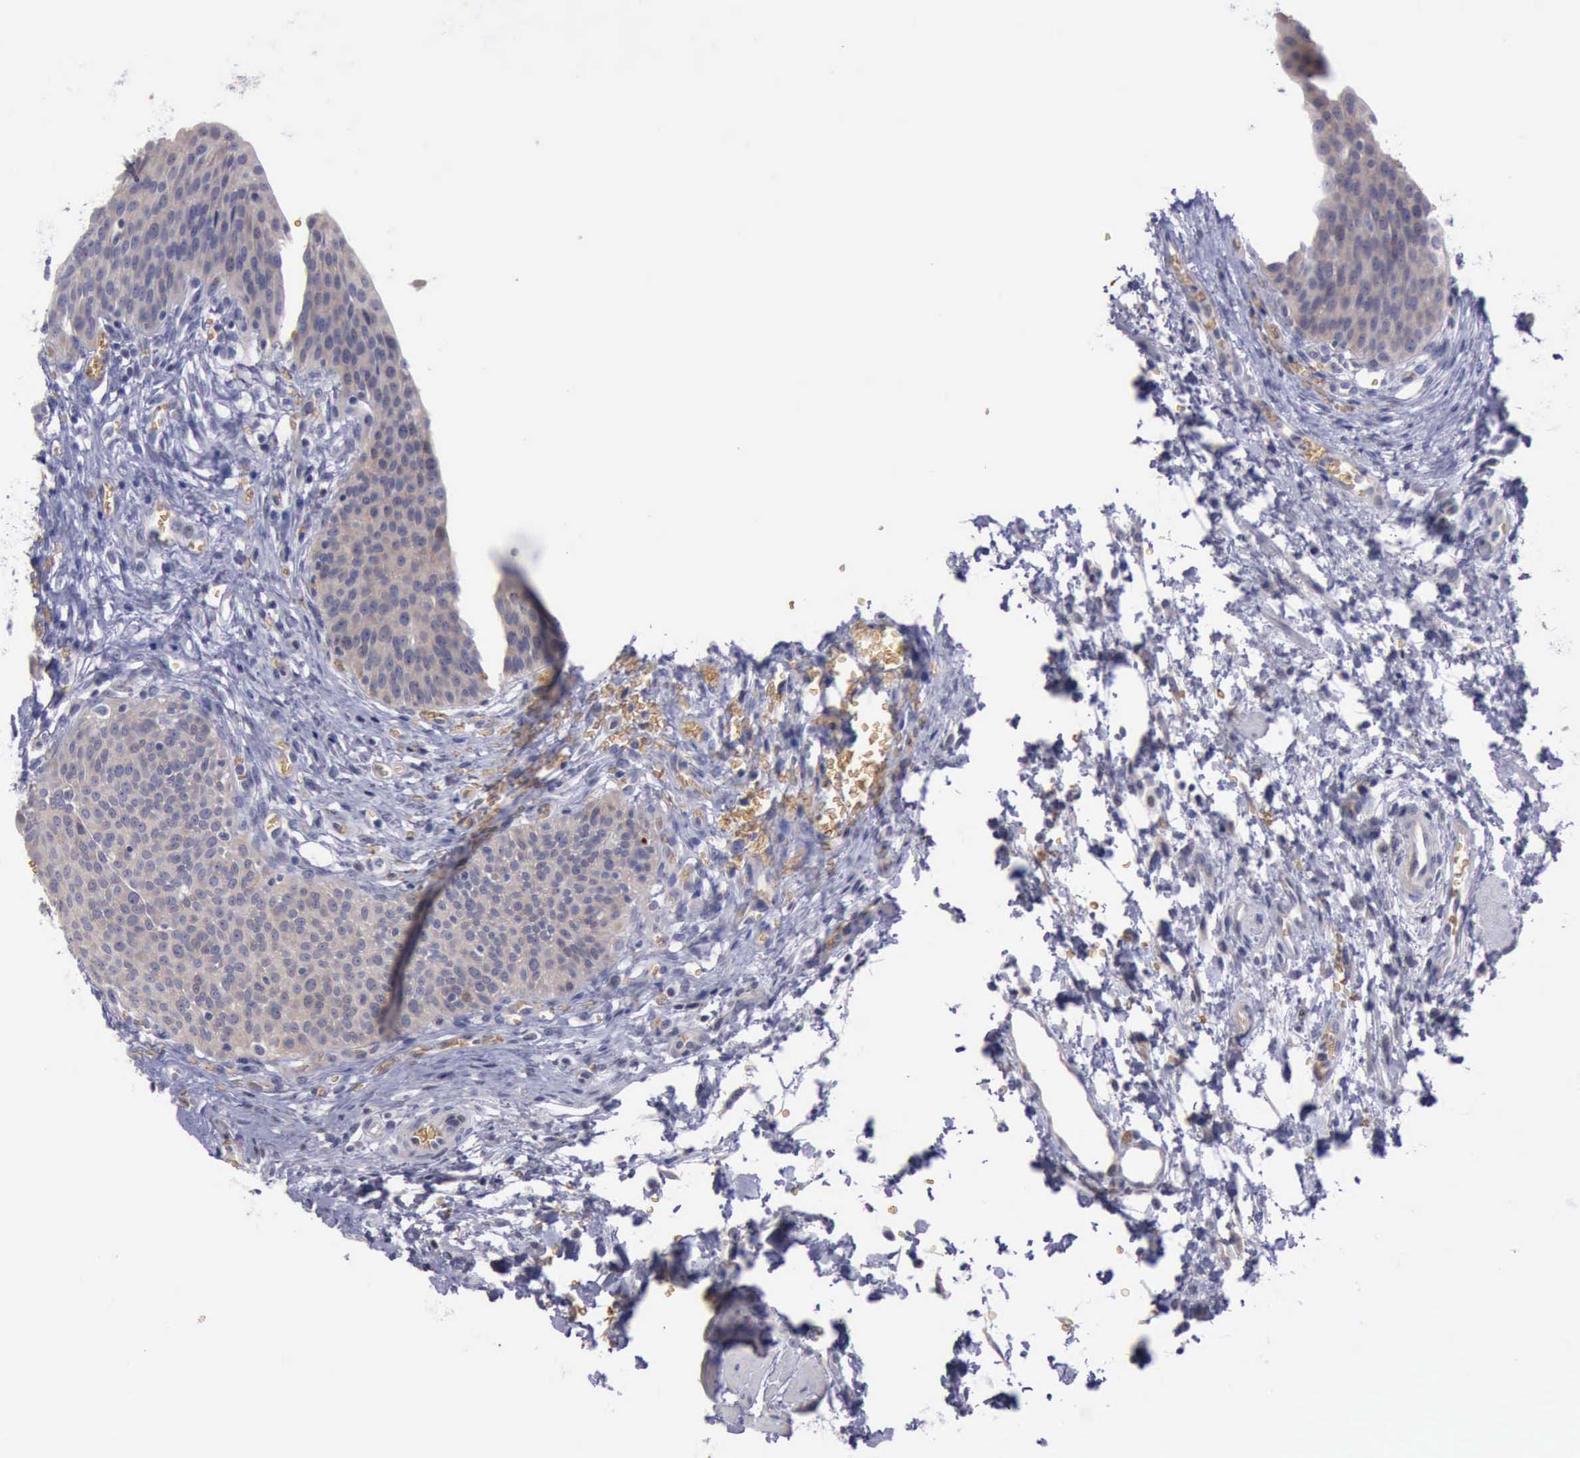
{"staining": {"intensity": "weak", "quantity": ">75%", "location": "cytoplasmic/membranous"}, "tissue": "urinary bladder", "cell_type": "Urothelial cells", "image_type": "normal", "snomed": [{"axis": "morphology", "description": "Normal tissue, NOS"}, {"axis": "topography", "description": "Smooth muscle"}, {"axis": "topography", "description": "Urinary bladder"}], "caption": "IHC staining of benign urinary bladder, which shows low levels of weak cytoplasmic/membranous expression in about >75% of urothelial cells indicating weak cytoplasmic/membranous protein expression. The staining was performed using DAB (3,3'-diaminobenzidine) (brown) for protein detection and nuclei were counterstained in hematoxylin (blue).", "gene": "CEP128", "patient": {"sex": "male", "age": 35}}